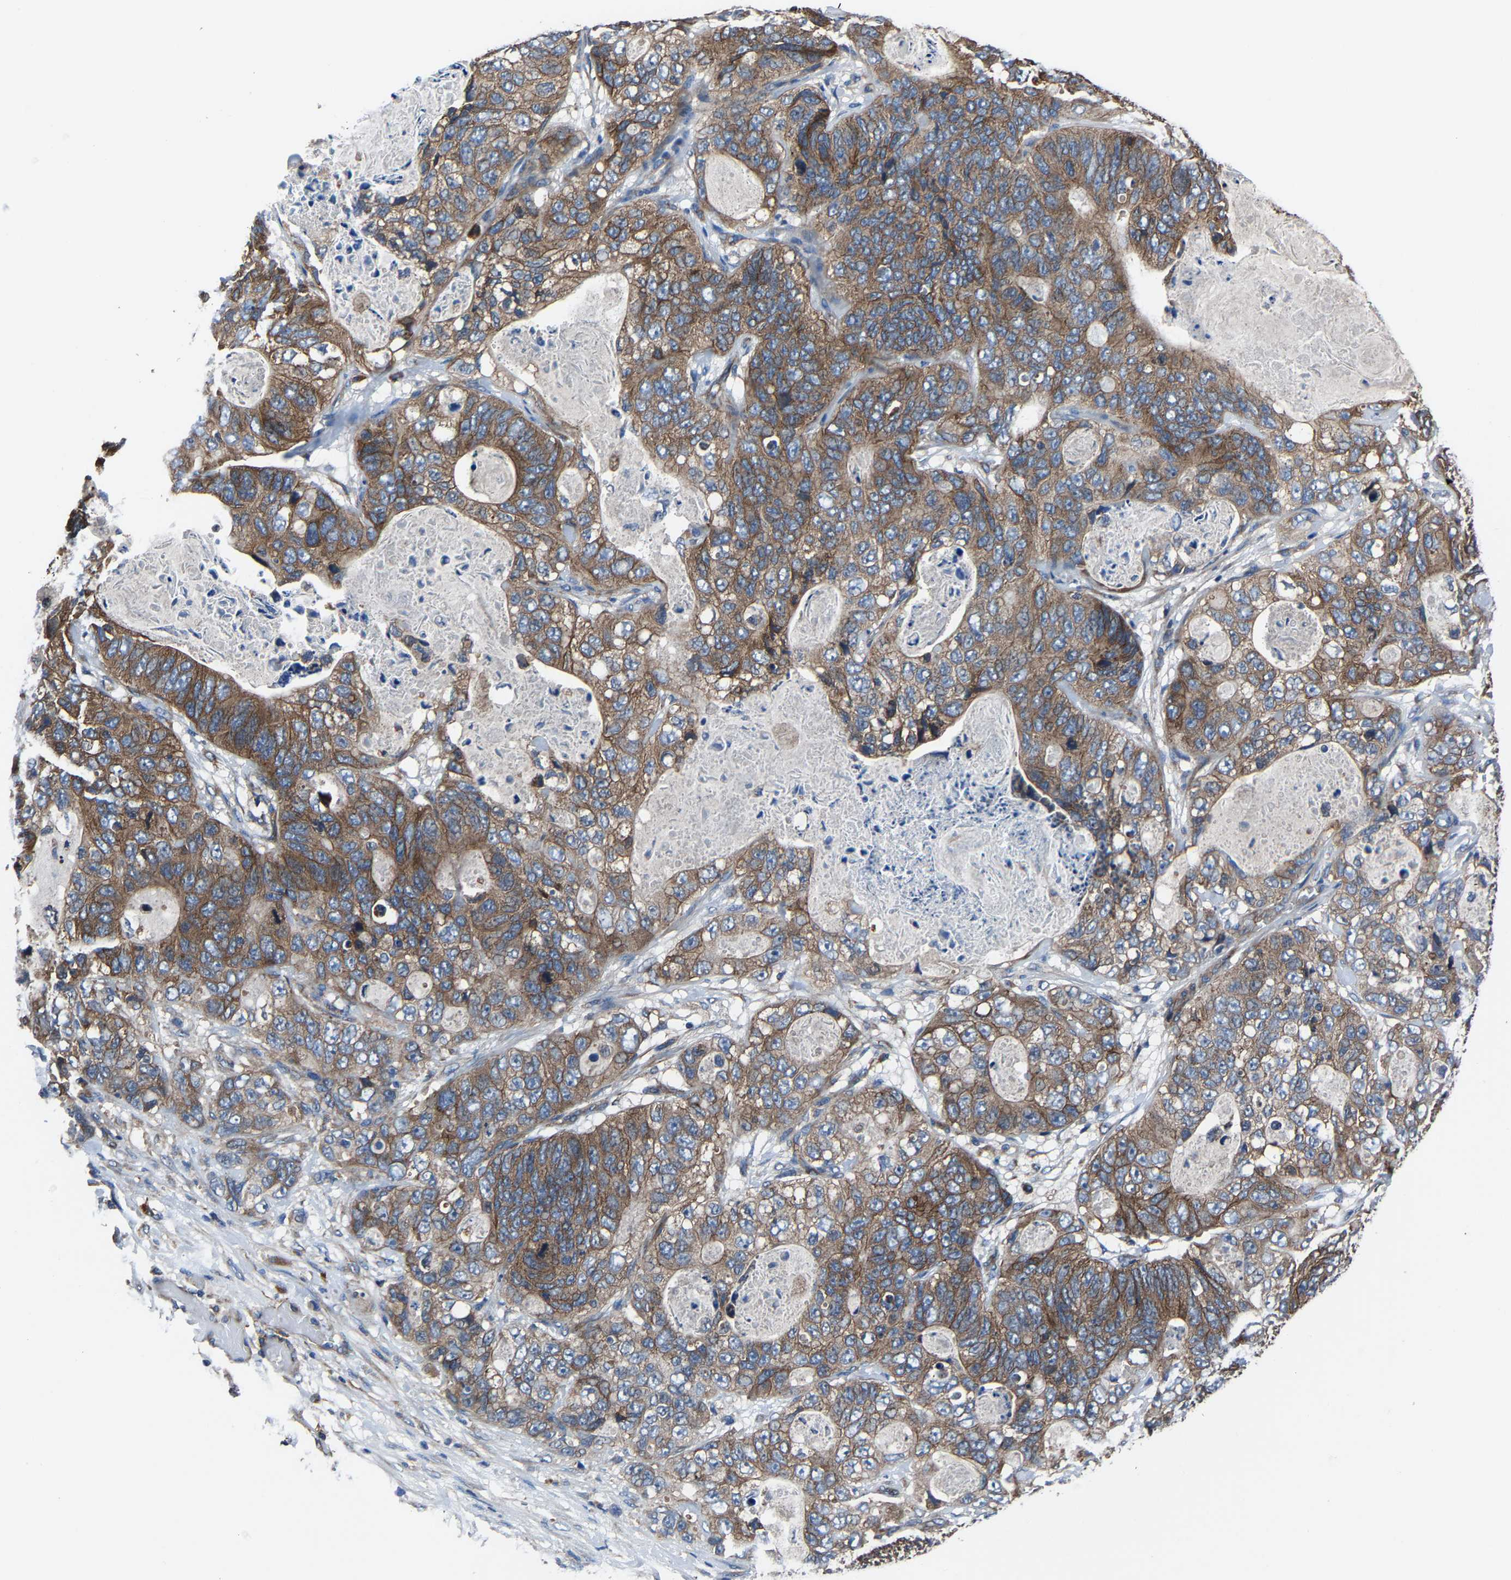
{"staining": {"intensity": "moderate", "quantity": ">75%", "location": "cytoplasmic/membranous"}, "tissue": "stomach cancer", "cell_type": "Tumor cells", "image_type": "cancer", "snomed": [{"axis": "morphology", "description": "Normal tissue, NOS"}, {"axis": "morphology", "description": "Adenocarcinoma, NOS"}, {"axis": "topography", "description": "Stomach"}], "caption": "Protein staining displays moderate cytoplasmic/membranous positivity in about >75% of tumor cells in stomach cancer (adenocarcinoma). (Stains: DAB in brown, nuclei in blue, Microscopy: brightfield microscopy at high magnification).", "gene": "KIAA1958", "patient": {"sex": "female", "age": 89}}